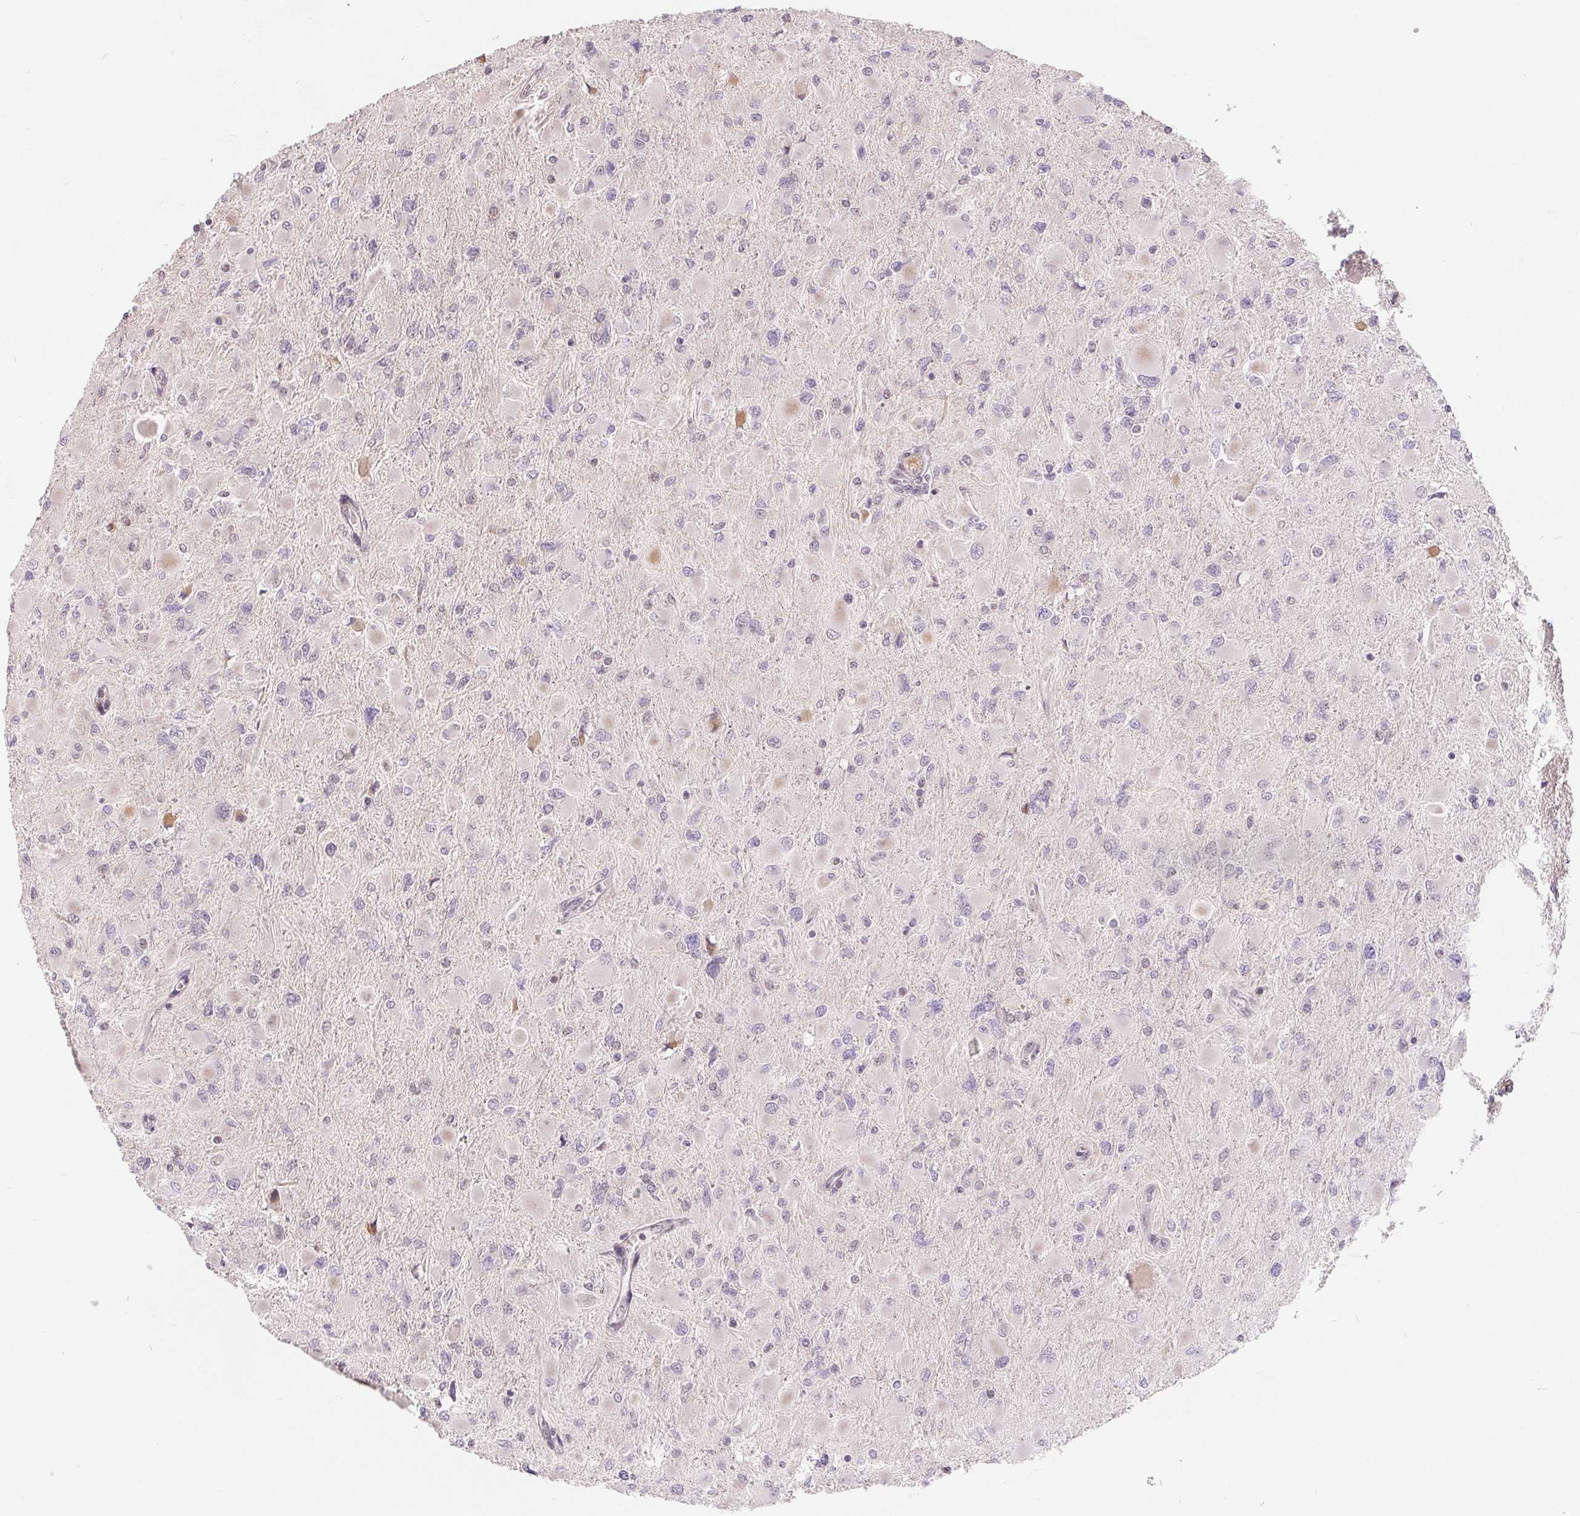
{"staining": {"intensity": "negative", "quantity": "none", "location": "none"}, "tissue": "glioma", "cell_type": "Tumor cells", "image_type": "cancer", "snomed": [{"axis": "morphology", "description": "Glioma, malignant, High grade"}, {"axis": "topography", "description": "Cerebral cortex"}], "caption": "An immunohistochemistry micrograph of malignant high-grade glioma is shown. There is no staining in tumor cells of malignant high-grade glioma.", "gene": "NRG2", "patient": {"sex": "female", "age": 36}}